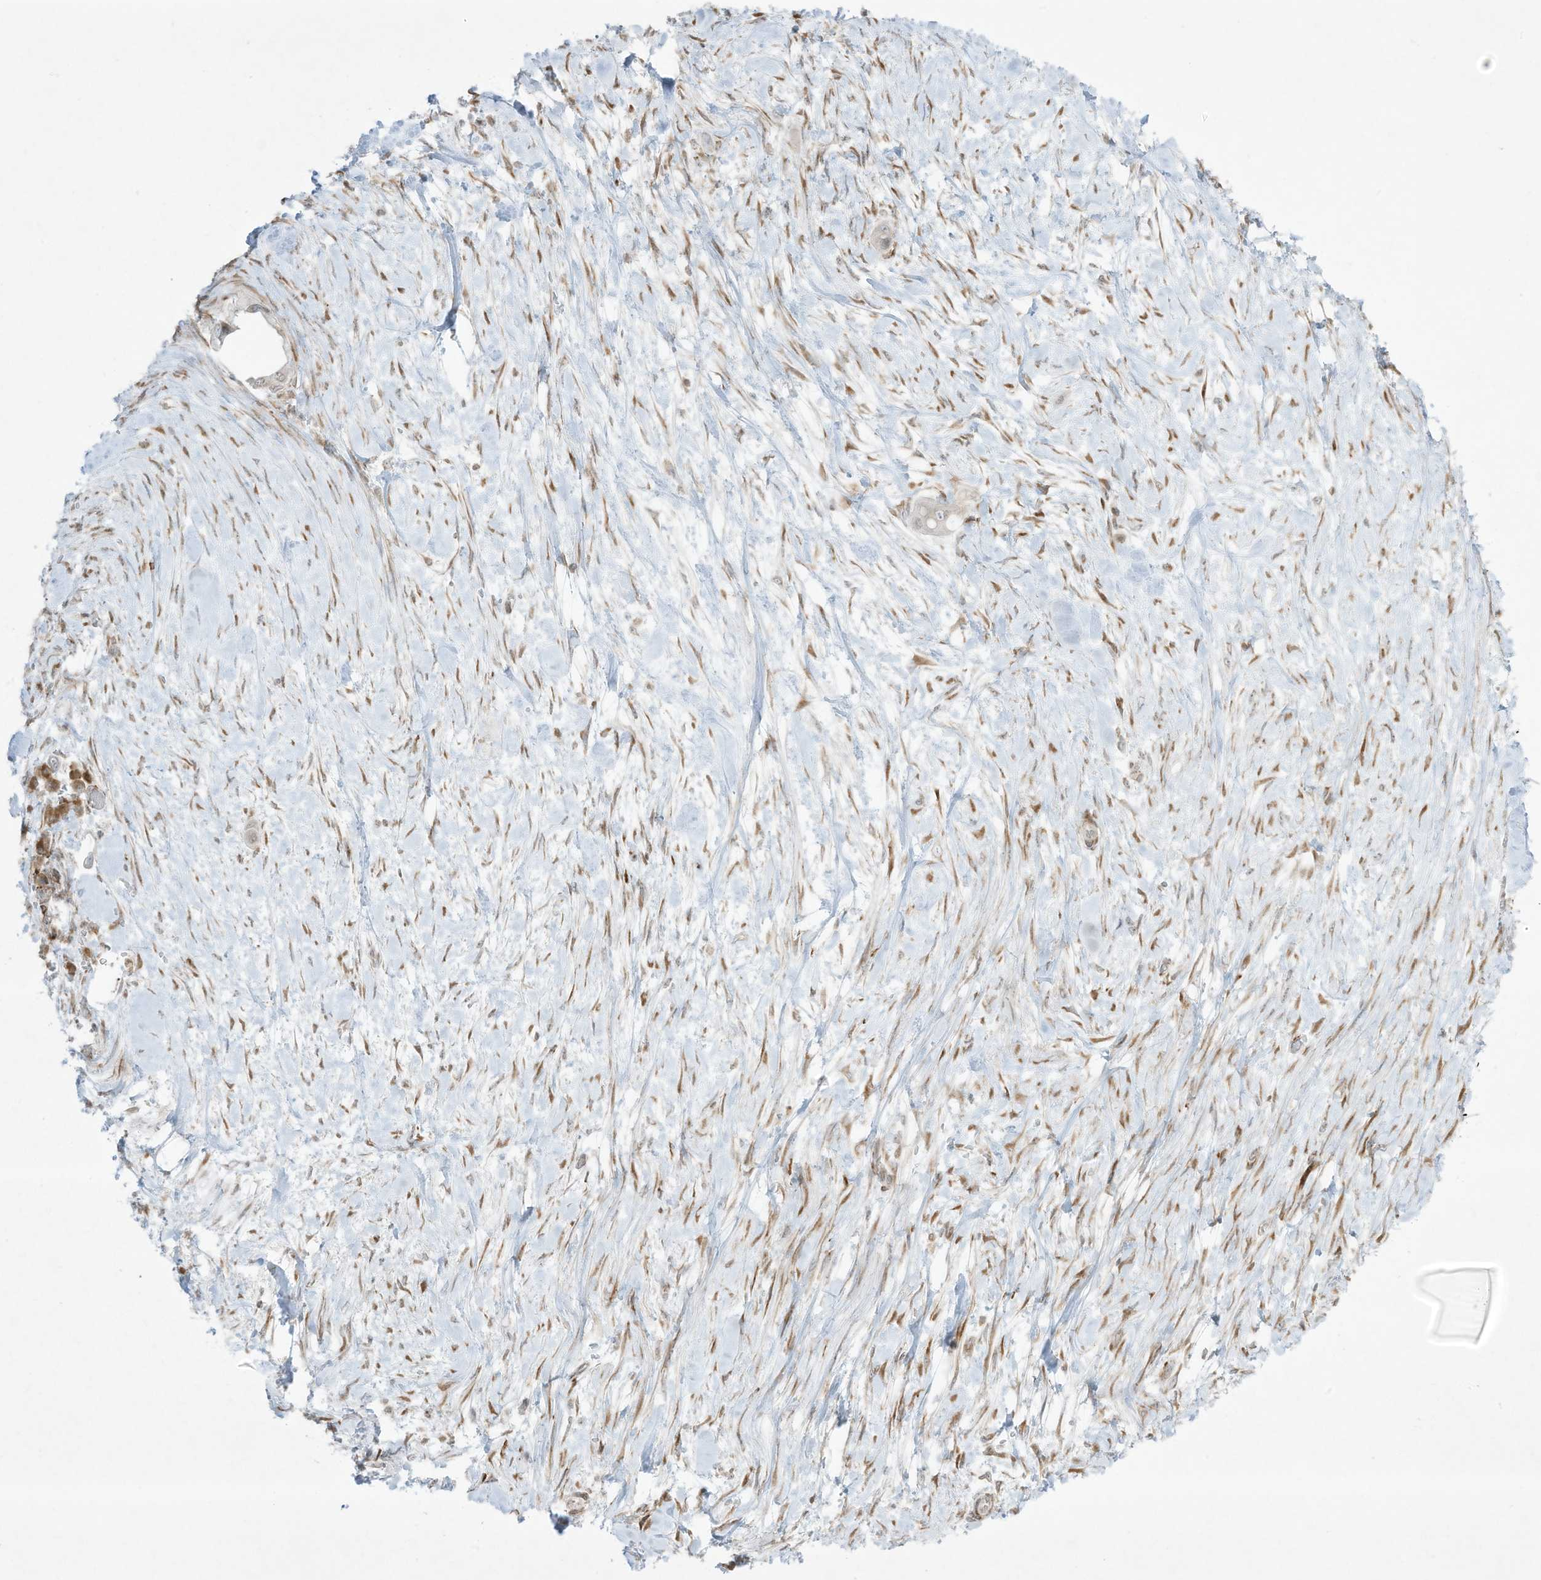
{"staining": {"intensity": "negative", "quantity": "none", "location": "none"}, "tissue": "pancreatic cancer", "cell_type": "Tumor cells", "image_type": "cancer", "snomed": [{"axis": "morphology", "description": "Adenocarcinoma, NOS"}, {"axis": "topography", "description": "Pancreas"}], "caption": "IHC of human pancreatic cancer reveals no staining in tumor cells.", "gene": "PTK6", "patient": {"sex": "male", "age": 68}}